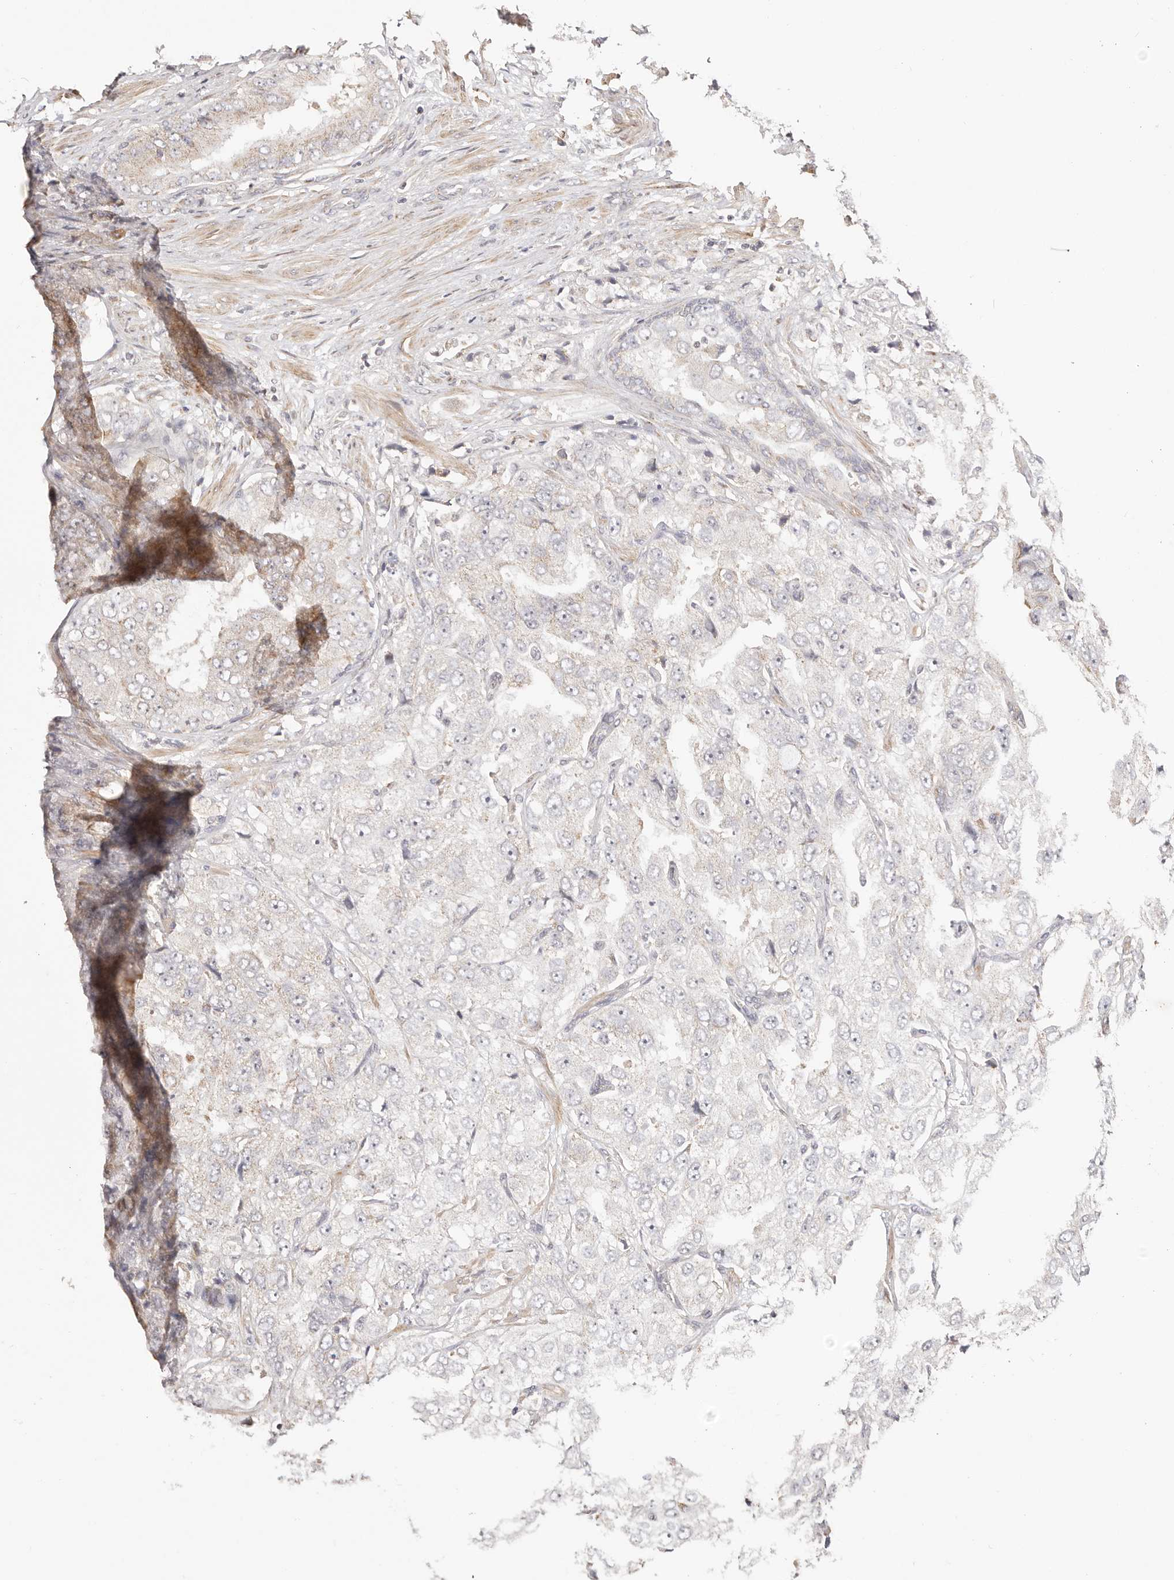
{"staining": {"intensity": "weak", "quantity": "<25%", "location": "cytoplasmic/membranous"}, "tissue": "prostate cancer", "cell_type": "Tumor cells", "image_type": "cancer", "snomed": [{"axis": "morphology", "description": "Adenocarcinoma, High grade"}, {"axis": "topography", "description": "Prostate"}], "caption": "Tumor cells are negative for protein expression in human adenocarcinoma (high-grade) (prostate).", "gene": "KCMF1", "patient": {"sex": "male", "age": 58}}